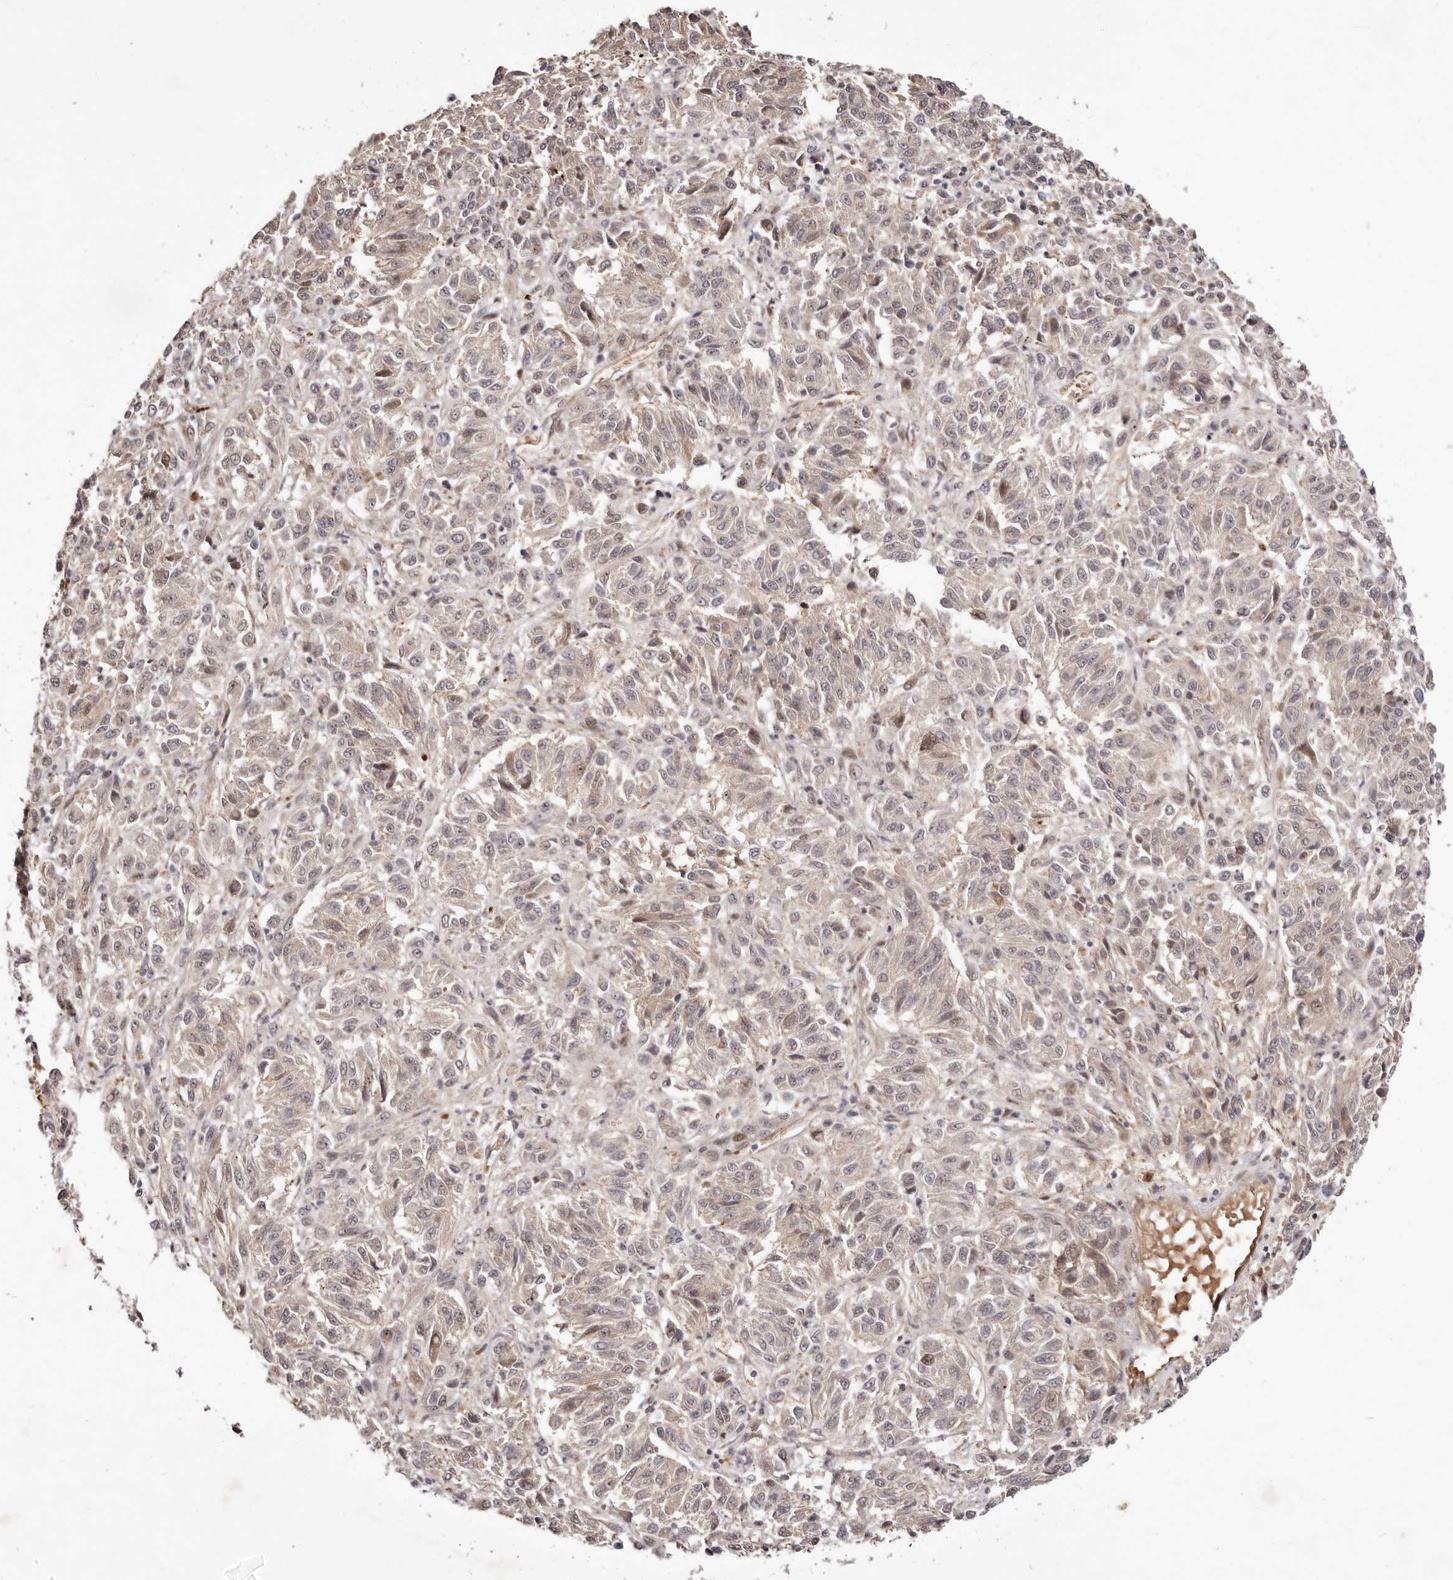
{"staining": {"intensity": "moderate", "quantity": "<25%", "location": "nuclear"}, "tissue": "melanoma", "cell_type": "Tumor cells", "image_type": "cancer", "snomed": [{"axis": "morphology", "description": "Malignant melanoma, Metastatic site"}, {"axis": "topography", "description": "Lung"}], "caption": "High-power microscopy captured an immunohistochemistry (IHC) photomicrograph of melanoma, revealing moderate nuclear staining in about <25% of tumor cells. (DAB IHC with brightfield microscopy, high magnification).", "gene": "WRN", "patient": {"sex": "male", "age": 64}}